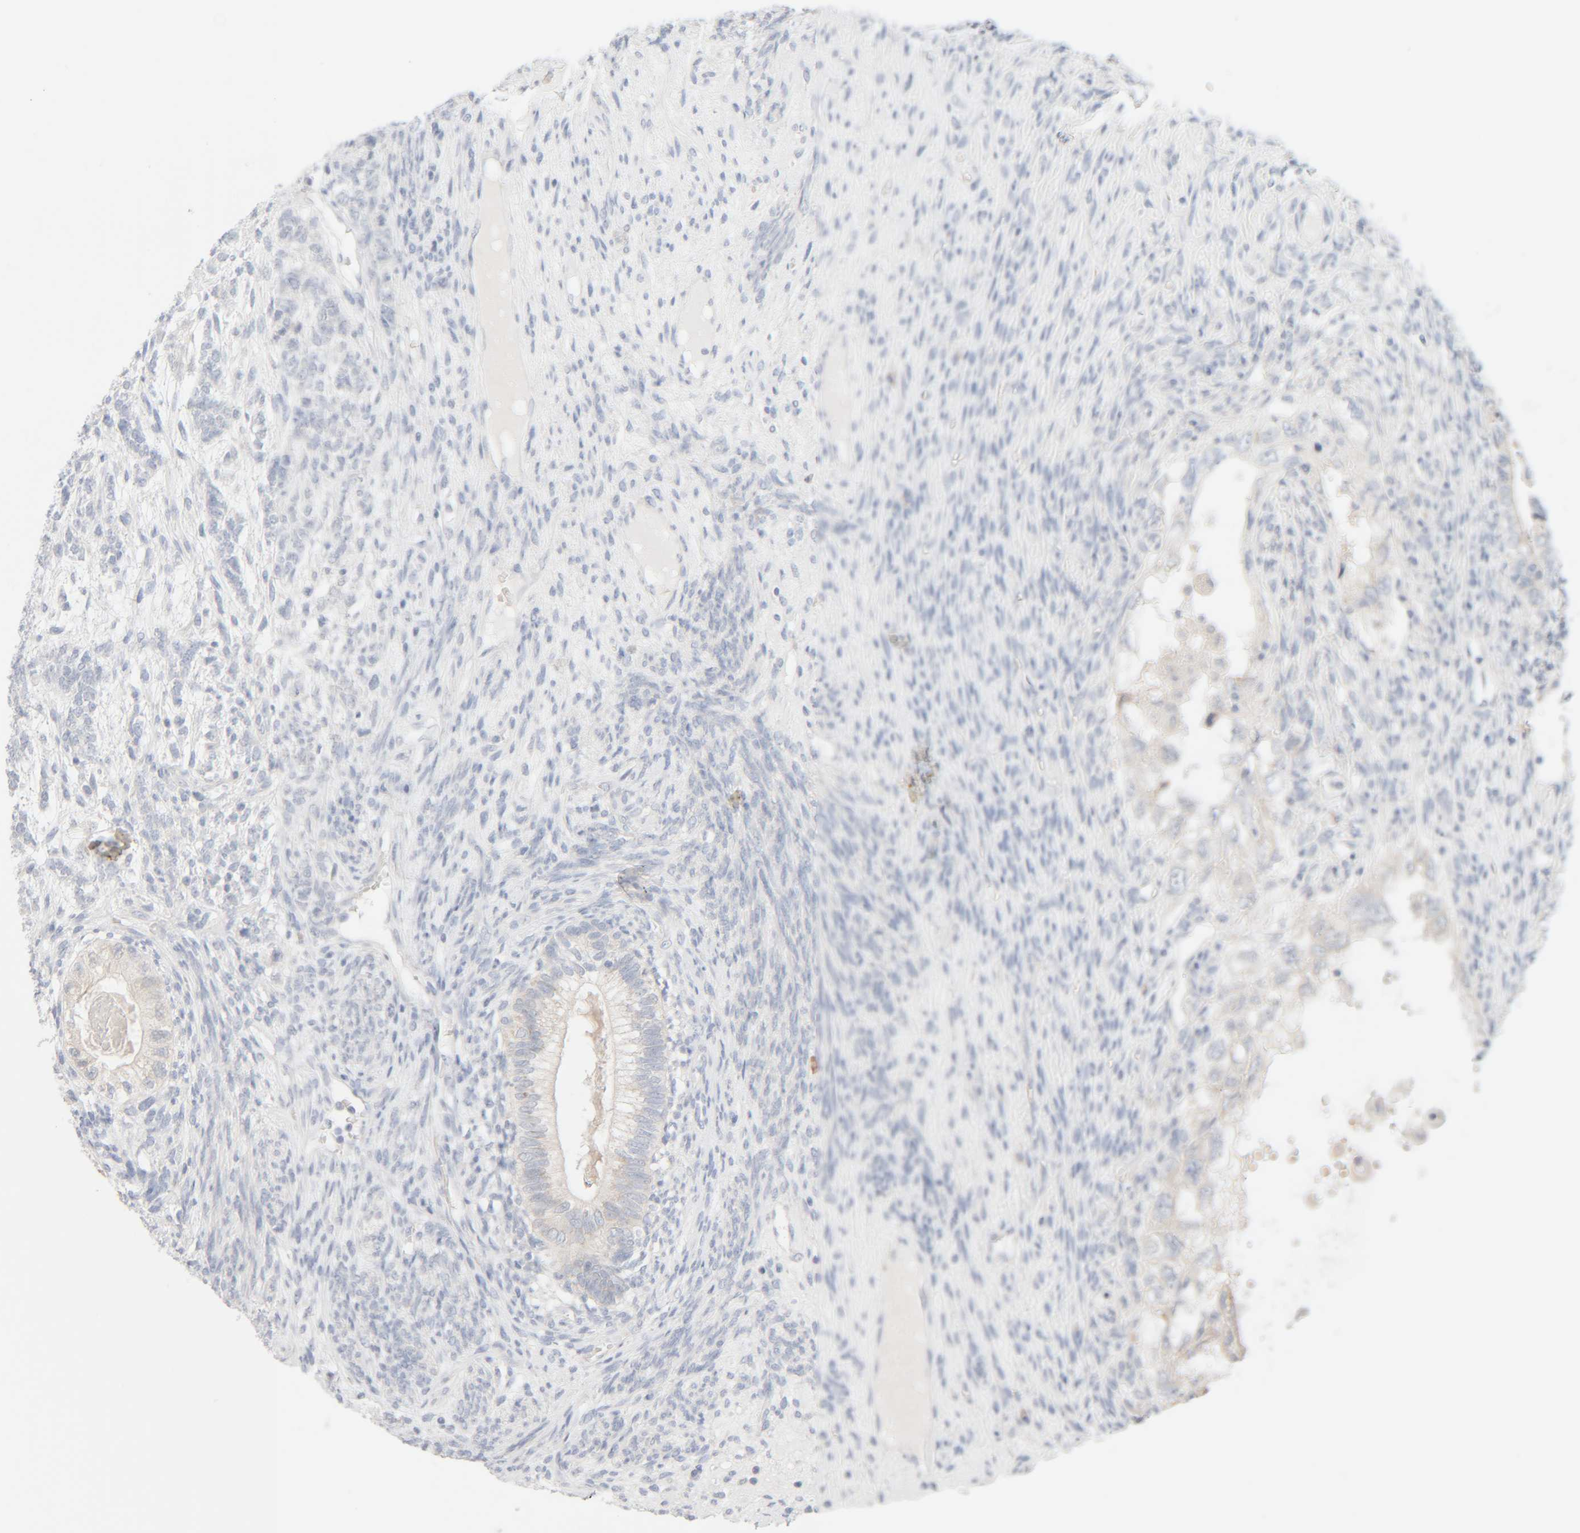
{"staining": {"intensity": "negative", "quantity": "none", "location": "none"}, "tissue": "testis cancer", "cell_type": "Tumor cells", "image_type": "cancer", "snomed": [{"axis": "morphology", "description": "Seminoma, NOS"}, {"axis": "topography", "description": "Testis"}], "caption": "The image shows no significant staining in tumor cells of testis cancer (seminoma).", "gene": "RIDA", "patient": {"sex": "male", "age": 28}}